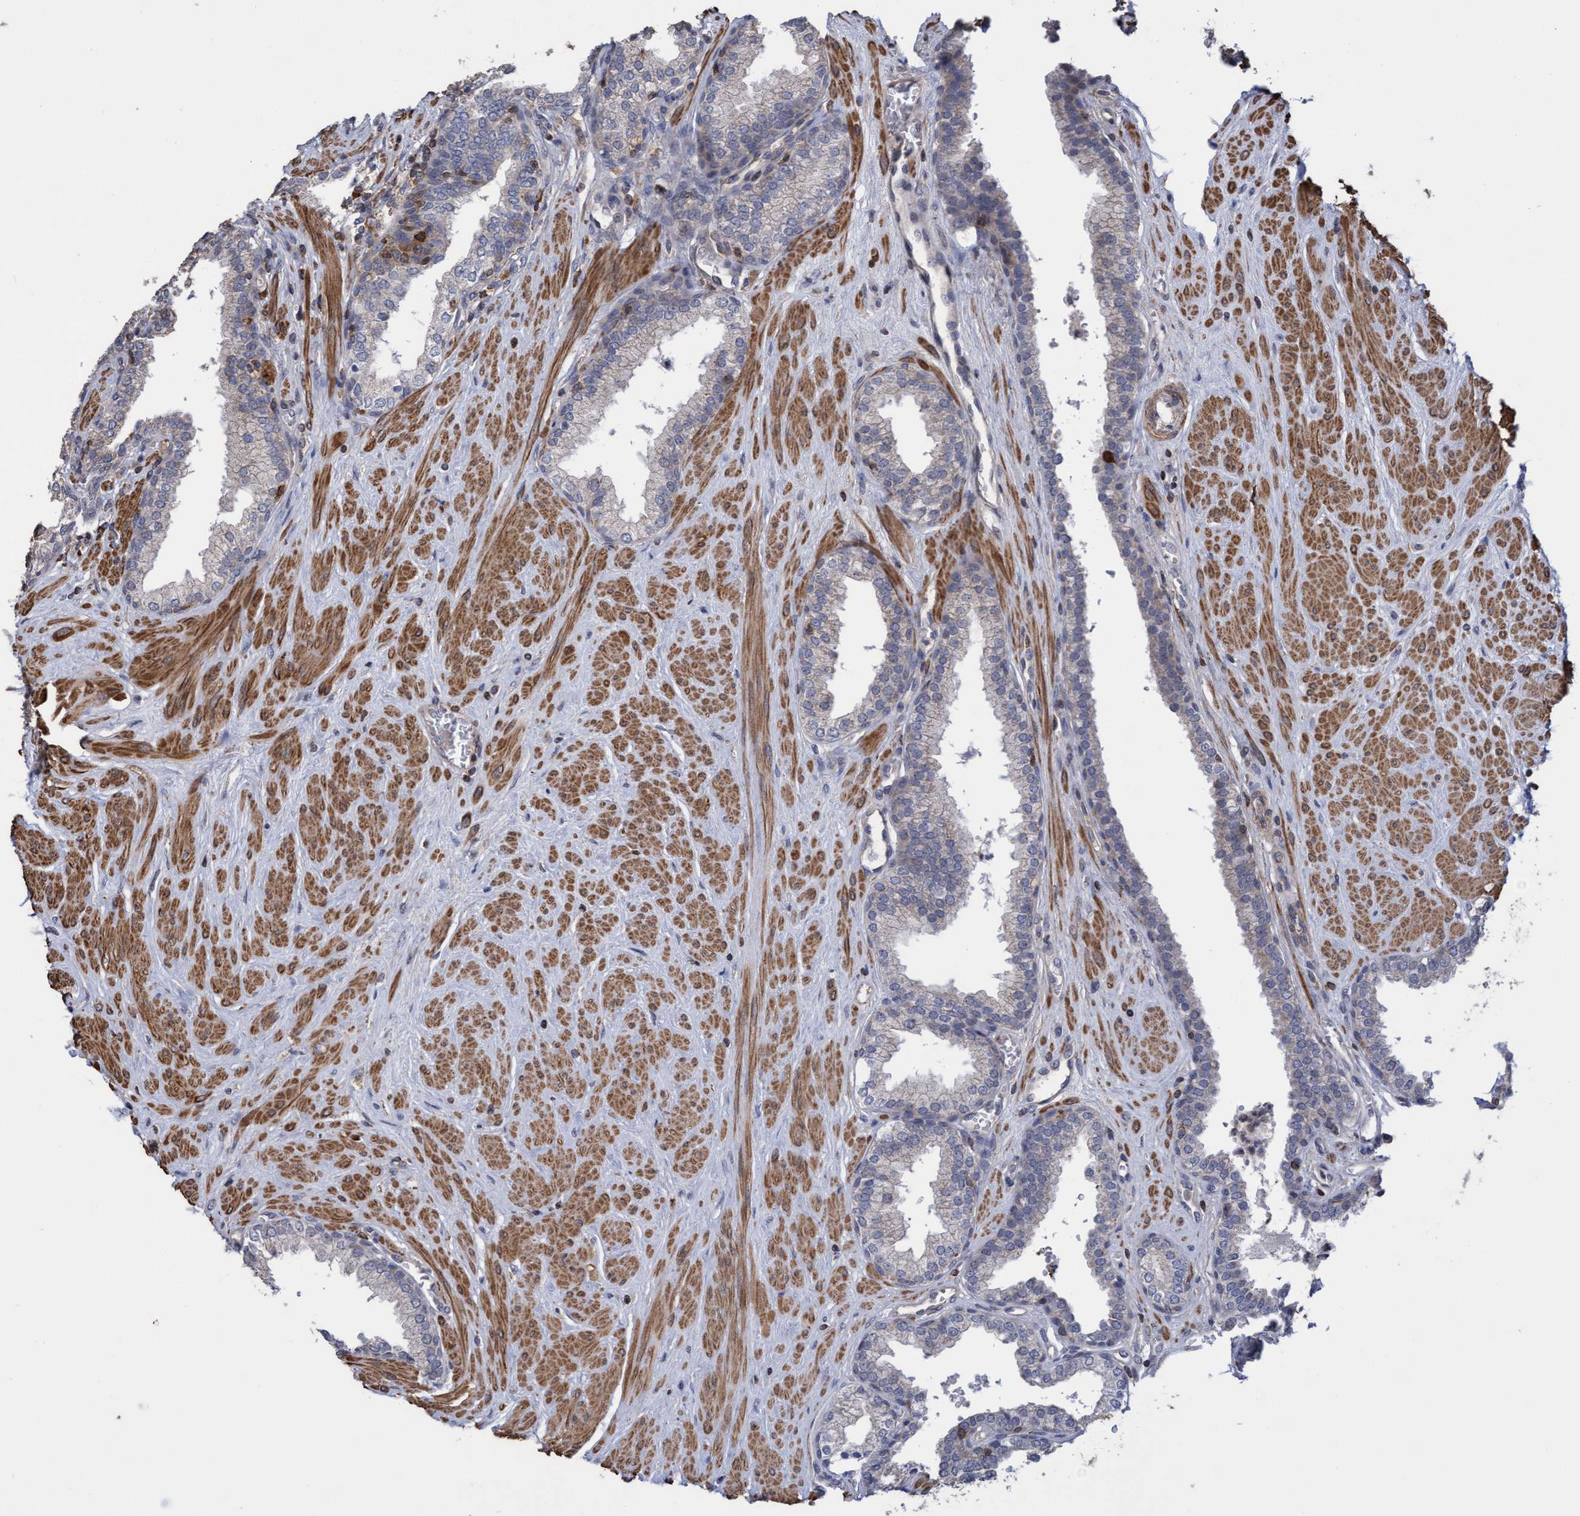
{"staining": {"intensity": "weak", "quantity": "<25%", "location": "nuclear"}, "tissue": "prostate", "cell_type": "Glandular cells", "image_type": "normal", "snomed": [{"axis": "morphology", "description": "Normal tissue, NOS"}, {"axis": "topography", "description": "Prostate"}], "caption": "There is no significant positivity in glandular cells of prostate. (DAB immunohistochemistry (IHC) visualized using brightfield microscopy, high magnification).", "gene": "SLBP", "patient": {"sex": "male", "age": 51}}